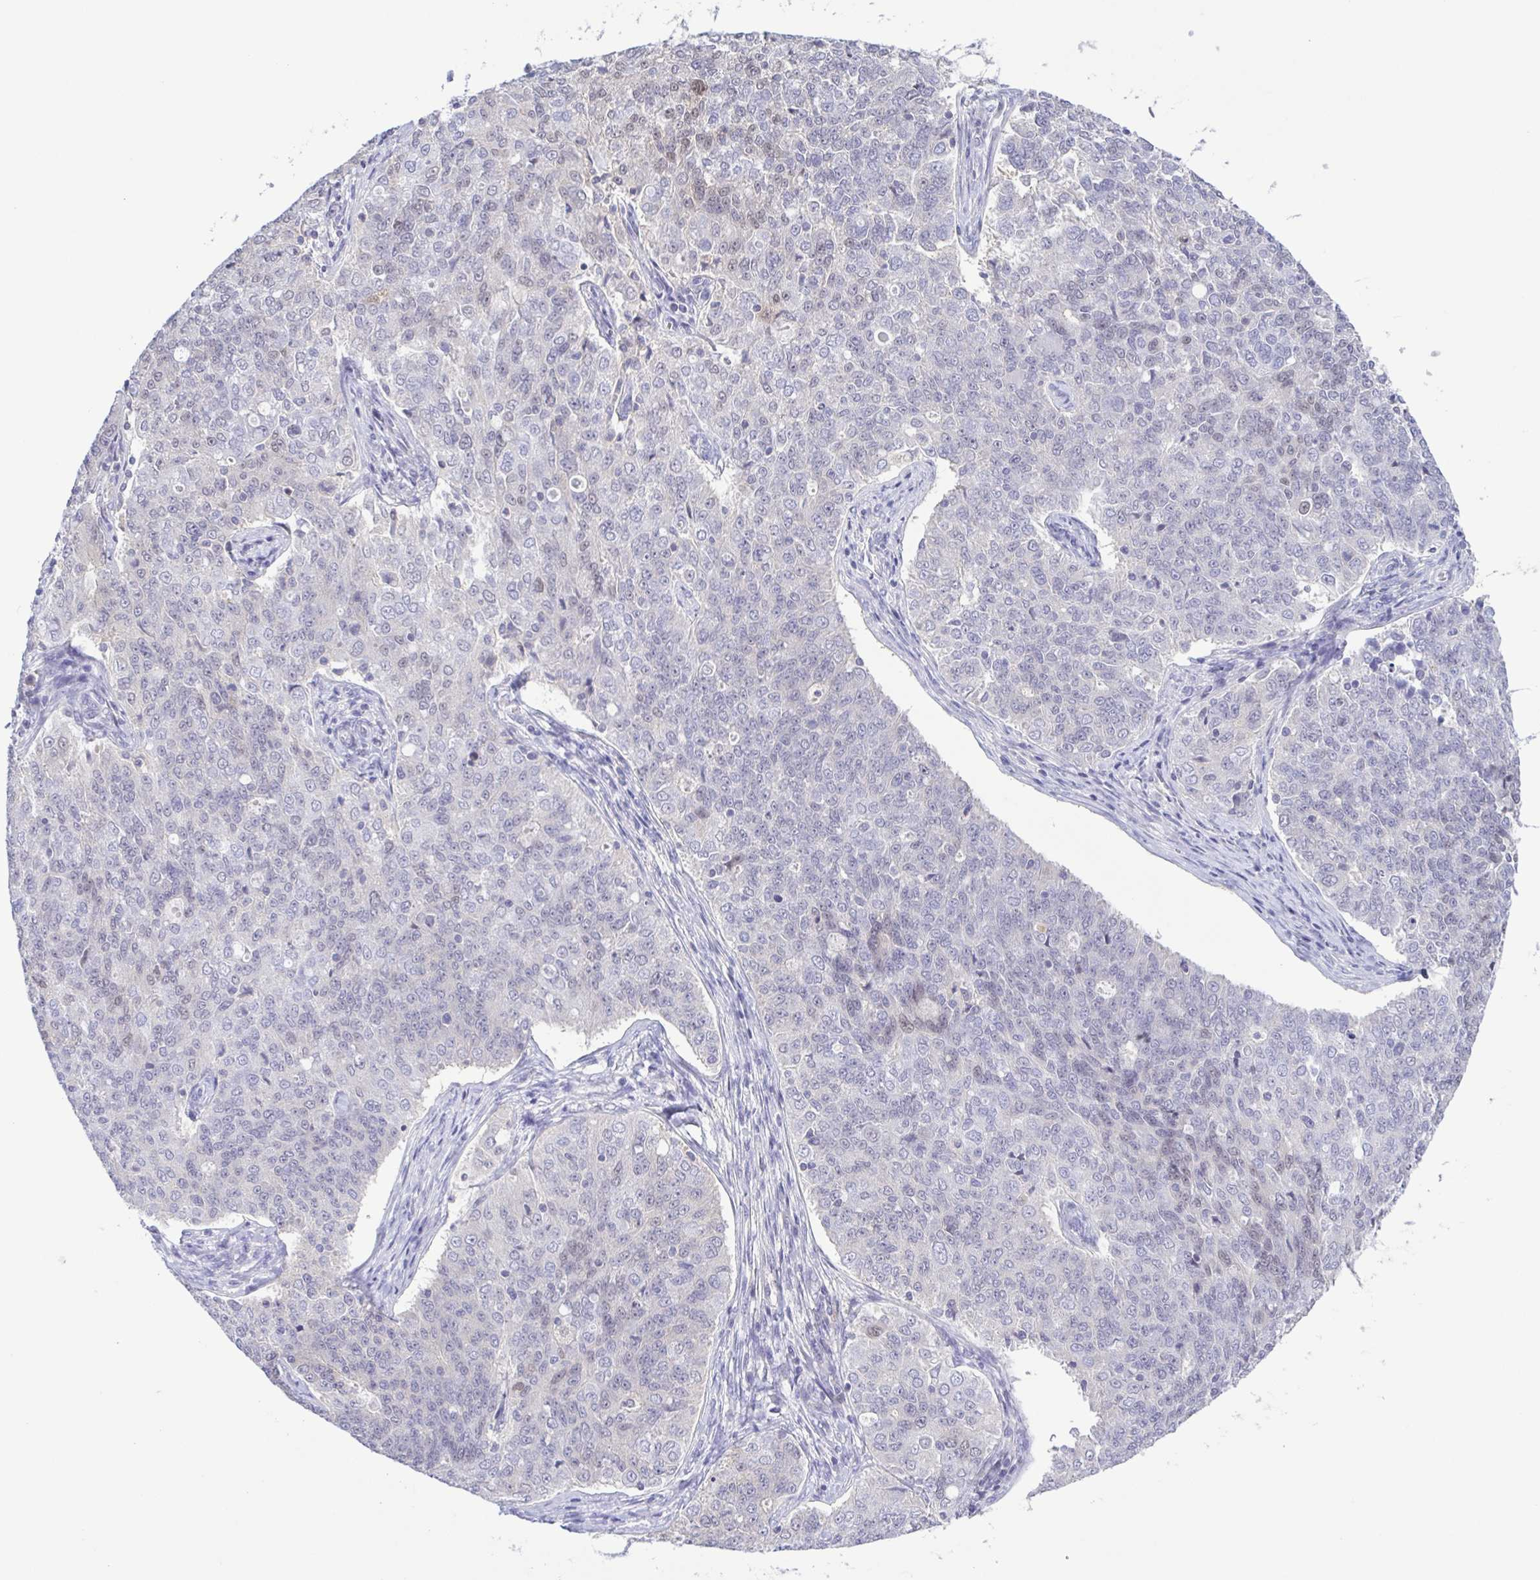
{"staining": {"intensity": "negative", "quantity": "none", "location": "none"}, "tissue": "endometrial cancer", "cell_type": "Tumor cells", "image_type": "cancer", "snomed": [{"axis": "morphology", "description": "Adenocarcinoma, NOS"}, {"axis": "topography", "description": "Endometrium"}], "caption": "This is an immunohistochemistry image of human adenocarcinoma (endometrial). There is no positivity in tumor cells.", "gene": "LDHC", "patient": {"sex": "female", "age": 43}}